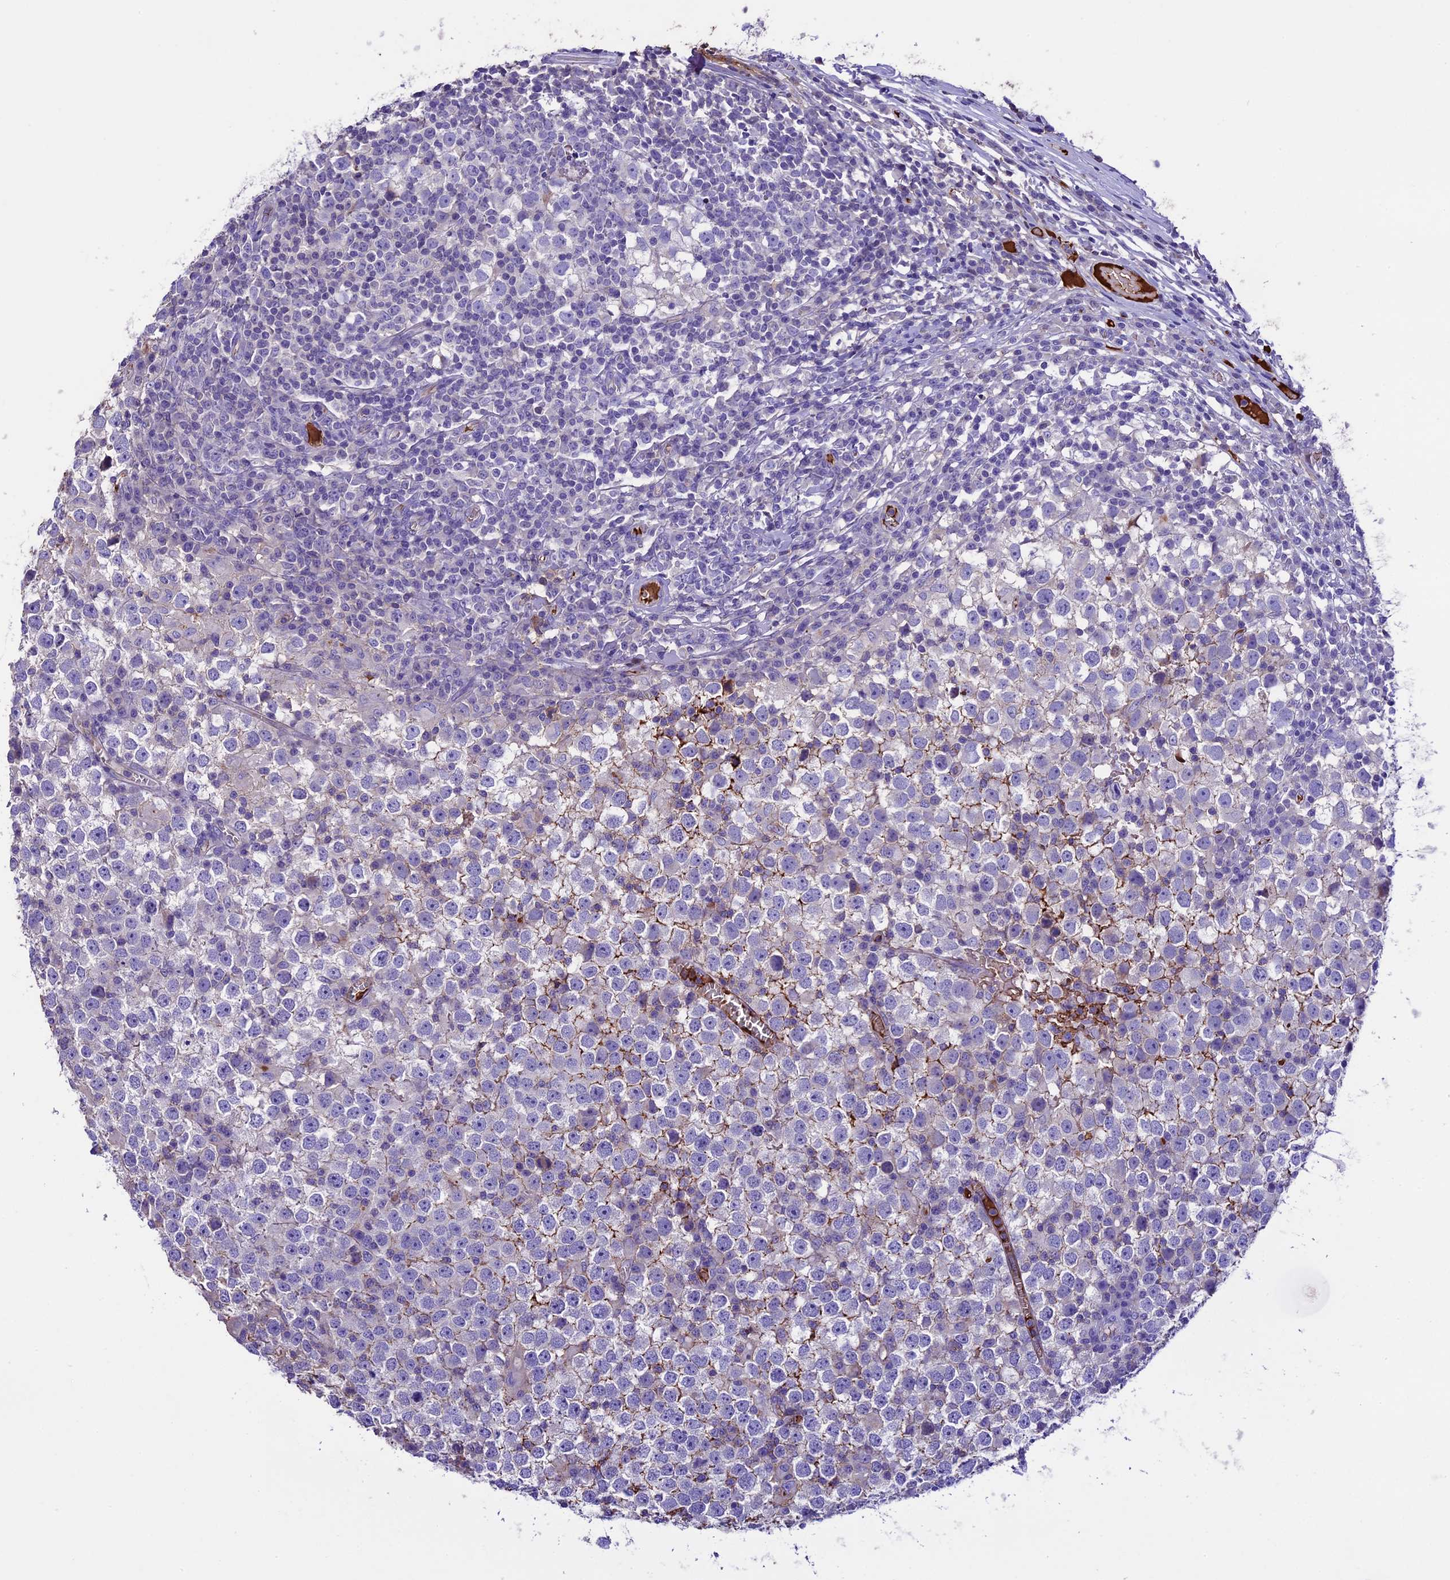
{"staining": {"intensity": "negative", "quantity": "none", "location": "none"}, "tissue": "testis cancer", "cell_type": "Tumor cells", "image_type": "cancer", "snomed": [{"axis": "morphology", "description": "Seminoma, NOS"}, {"axis": "topography", "description": "Testis"}], "caption": "The immunohistochemistry micrograph has no significant staining in tumor cells of testis seminoma tissue. The staining was performed using DAB (3,3'-diaminobenzidine) to visualize the protein expression in brown, while the nuclei were stained in blue with hematoxylin (Magnification: 20x).", "gene": "TCP11L2", "patient": {"sex": "male", "age": 65}}